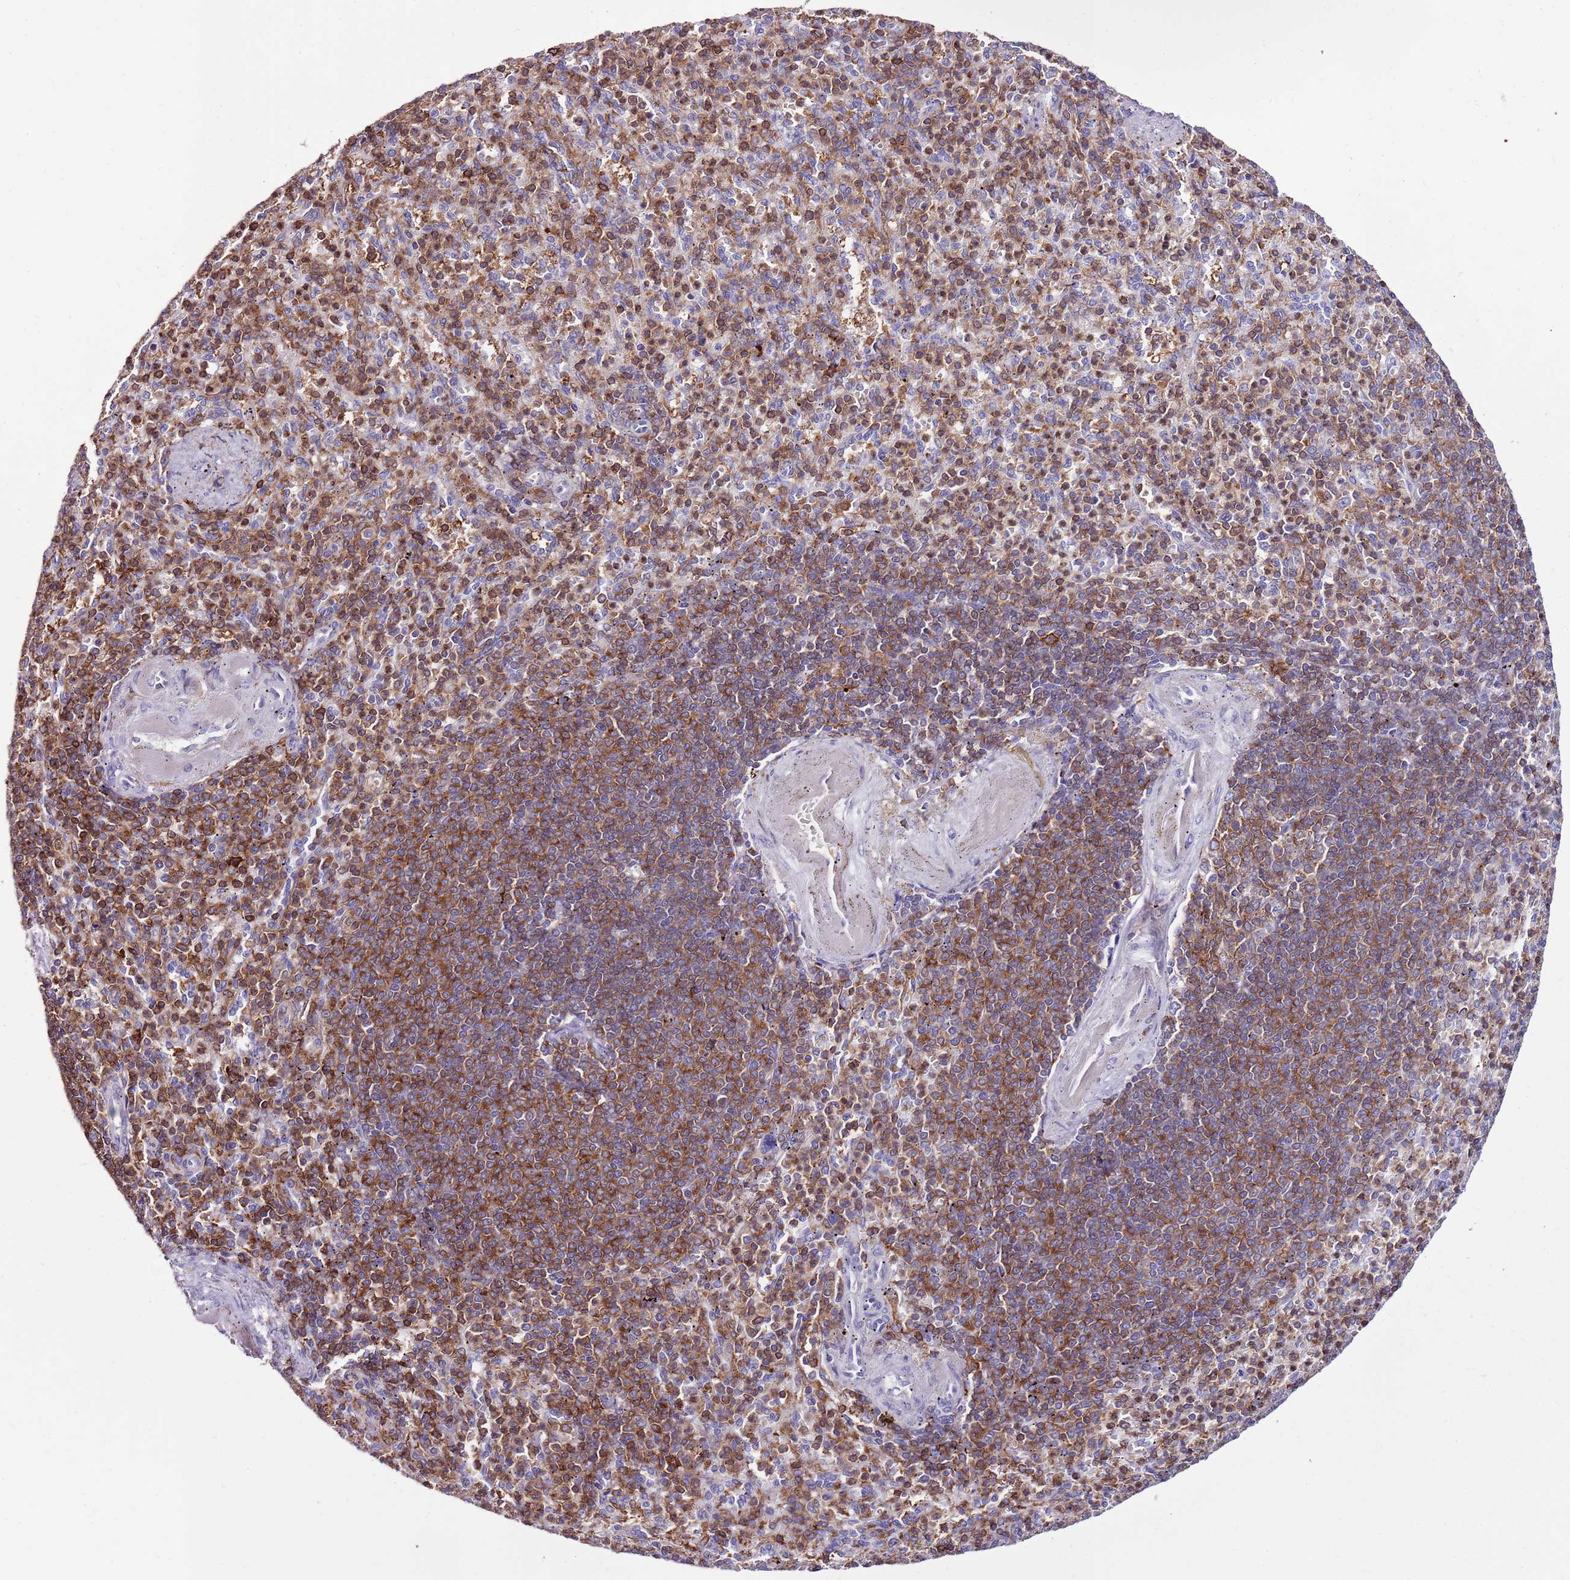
{"staining": {"intensity": "moderate", "quantity": "25%-75%", "location": "cytoplasmic/membranous"}, "tissue": "spleen", "cell_type": "Cells in red pulp", "image_type": "normal", "snomed": [{"axis": "morphology", "description": "Normal tissue, NOS"}, {"axis": "topography", "description": "Spleen"}], "caption": "A brown stain highlights moderate cytoplasmic/membranous staining of a protein in cells in red pulp of benign spleen.", "gene": "ZSWIM1", "patient": {"sex": "female", "age": 74}}